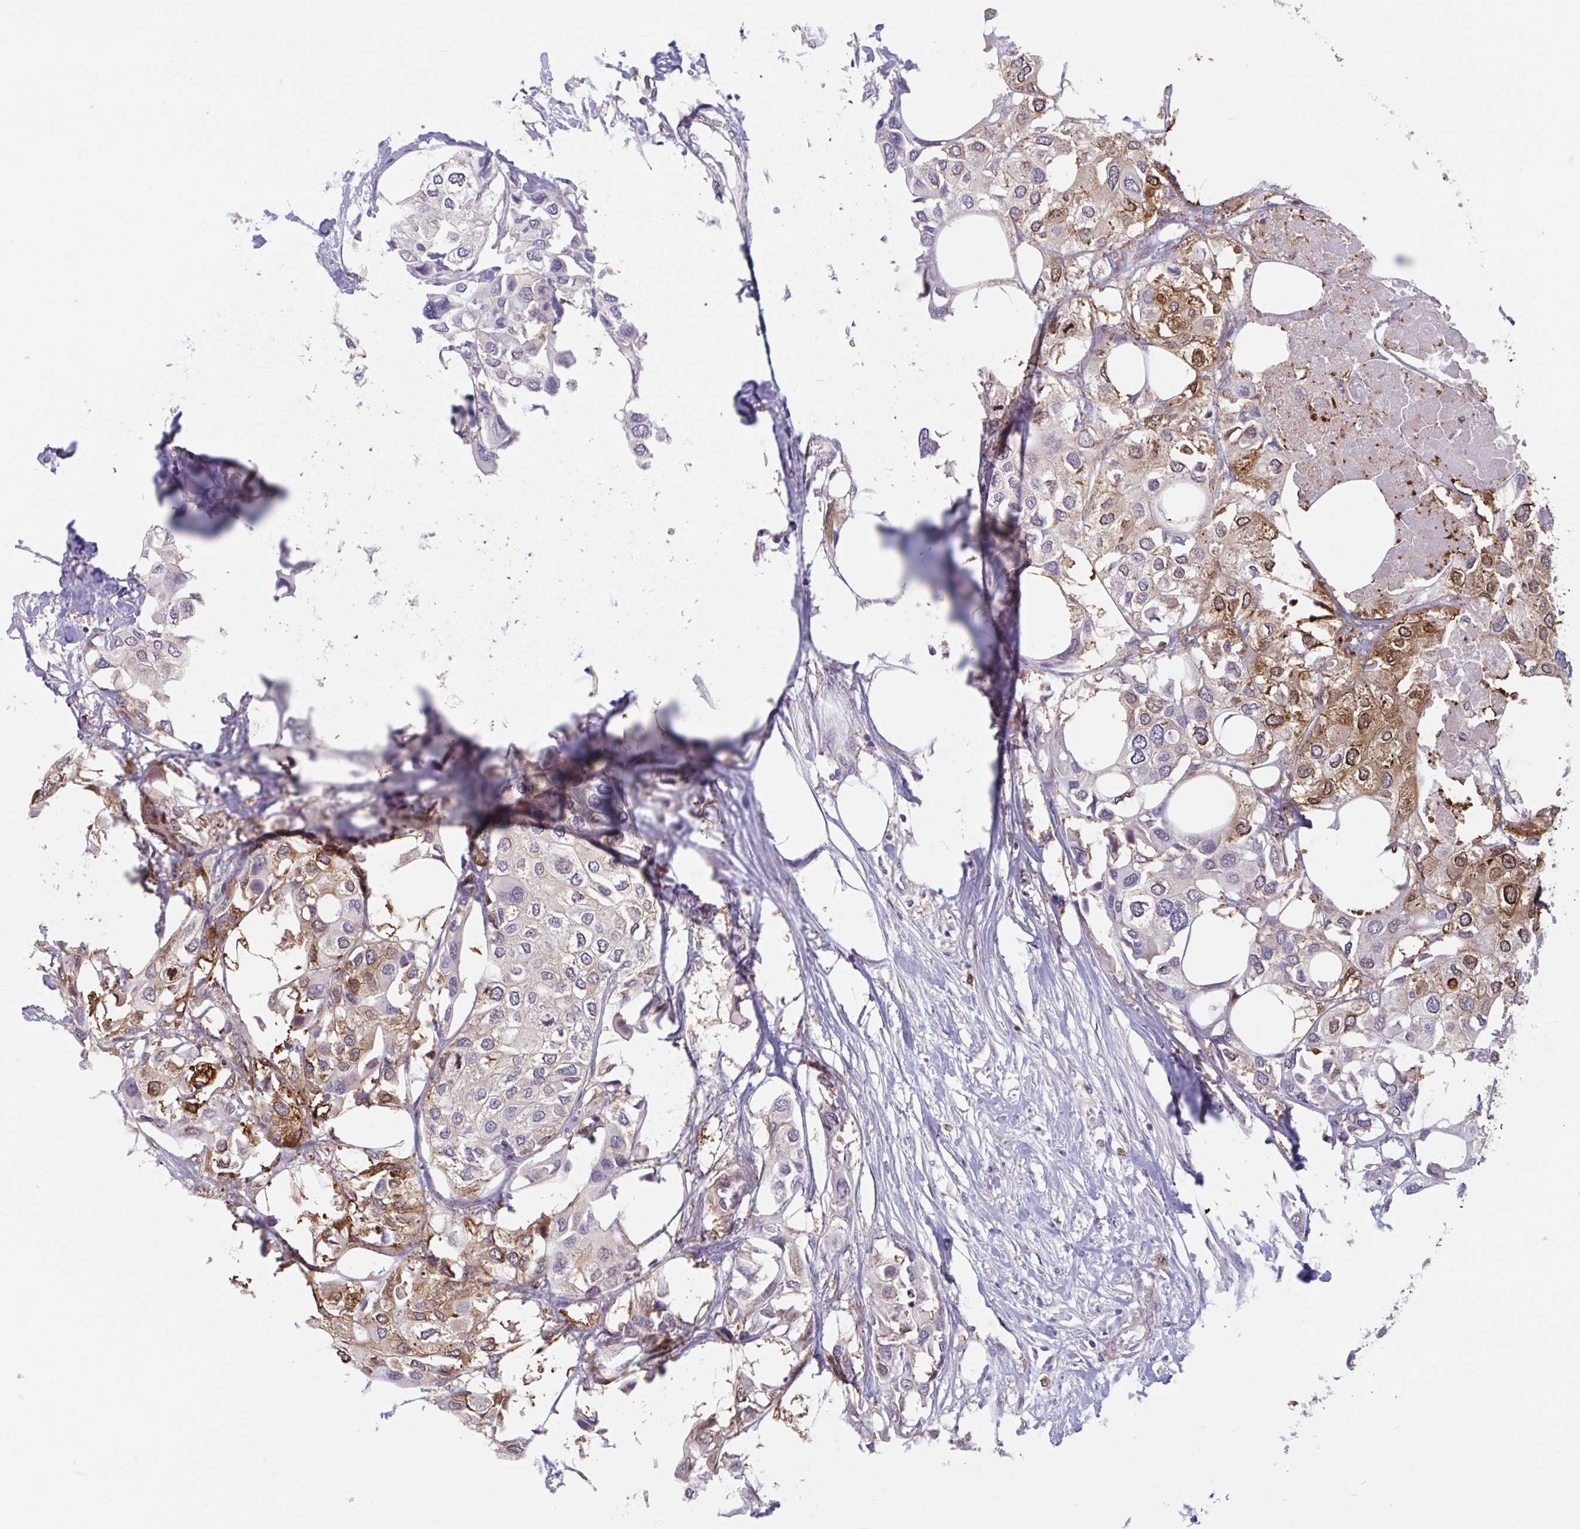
{"staining": {"intensity": "strong", "quantity": "<25%", "location": "cytoplasmic/membranous,nuclear"}, "tissue": "urothelial cancer", "cell_type": "Tumor cells", "image_type": "cancer", "snomed": [{"axis": "morphology", "description": "Urothelial carcinoma, High grade"}, {"axis": "topography", "description": "Urinary bladder"}], "caption": "Urothelial carcinoma (high-grade) was stained to show a protein in brown. There is medium levels of strong cytoplasmic/membranous and nuclear positivity in about <25% of tumor cells.", "gene": "LMNTD2", "patient": {"sex": "male", "age": 64}}